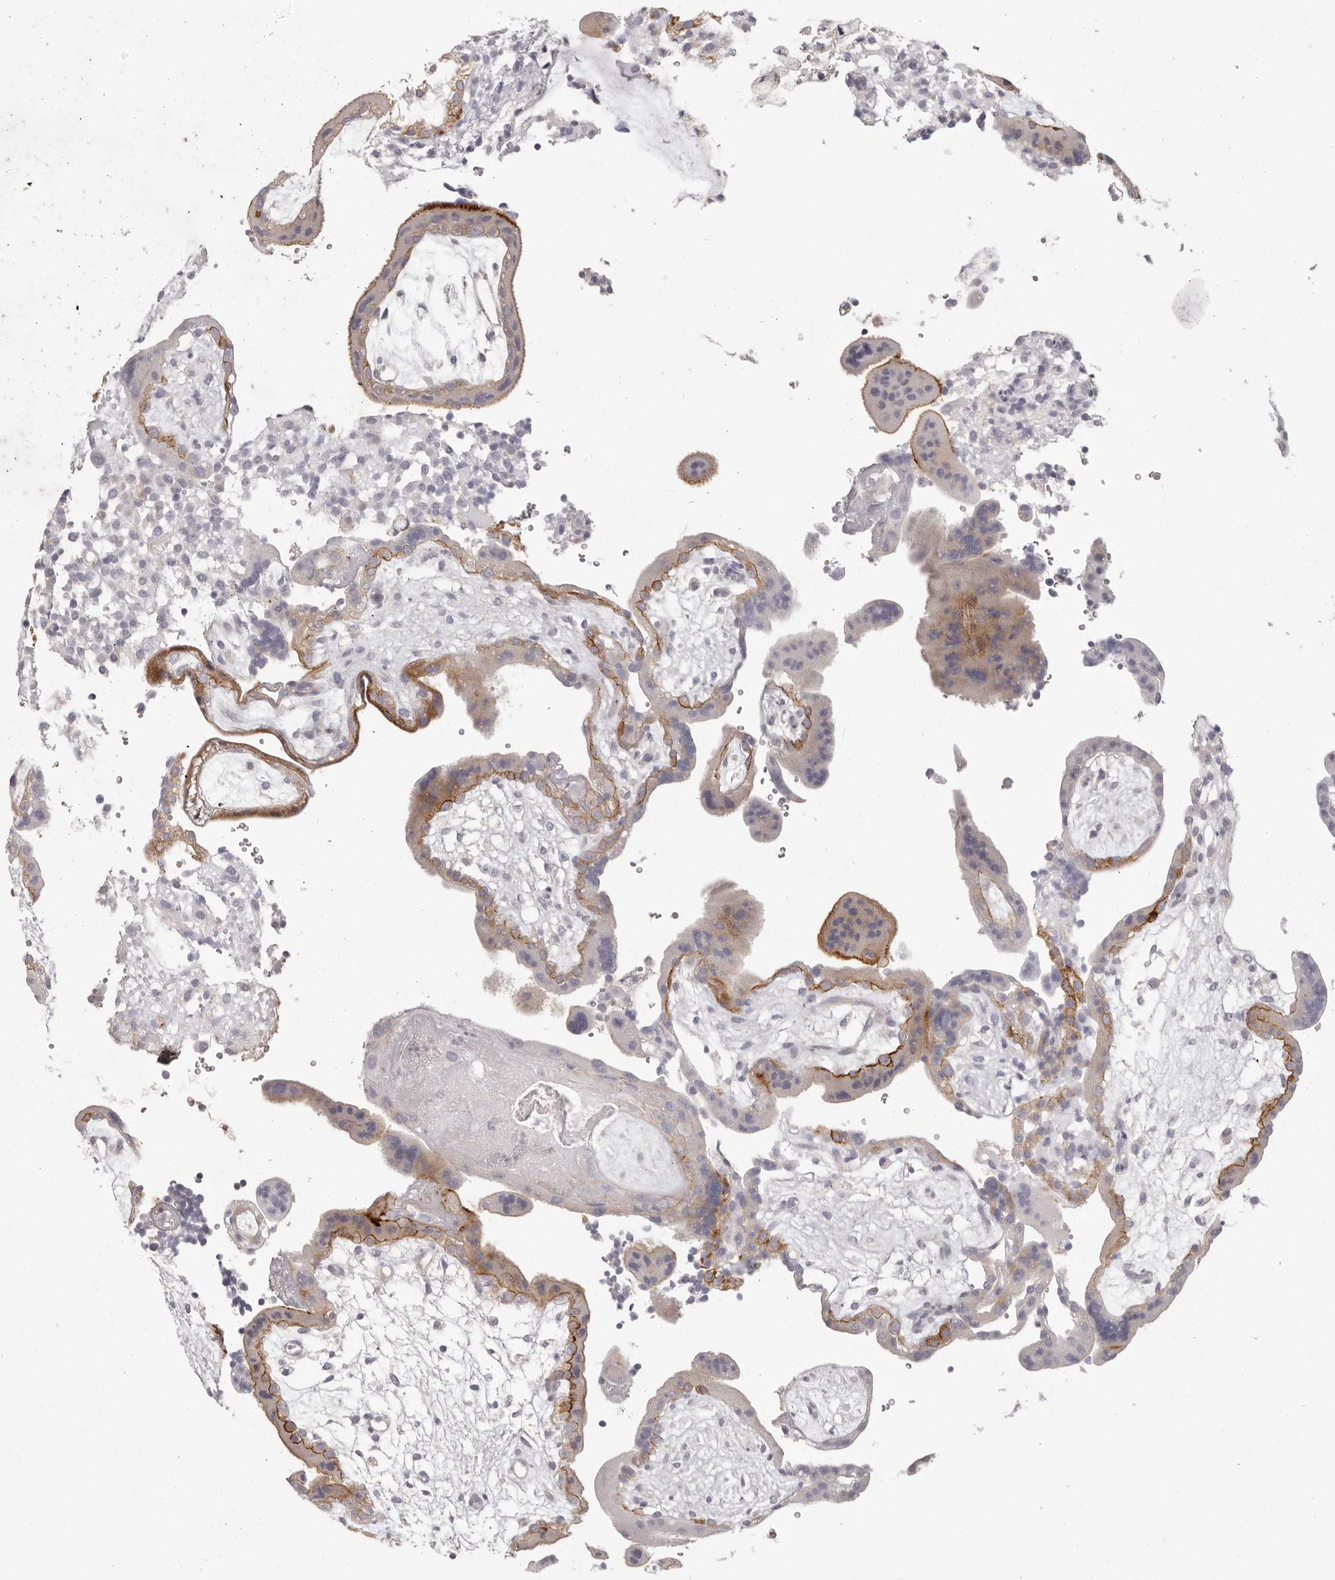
{"staining": {"intensity": "moderate", "quantity": ">75%", "location": "cytoplasmic/membranous"}, "tissue": "placenta", "cell_type": "Trophoblastic cells", "image_type": "normal", "snomed": [{"axis": "morphology", "description": "Normal tissue, NOS"}, {"axis": "topography", "description": "Placenta"}], "caption": "The image displays immunohistochemical staining of unremarkable placenta. There is moderate cytoplasmic/membranous positivity is seen in about >75% of trophoblastic cells. The protein is shown in brown color, while the nuclei are stained blue.", "gene": "OTUD3", "patient": {"sex": "female", "age": 18}}